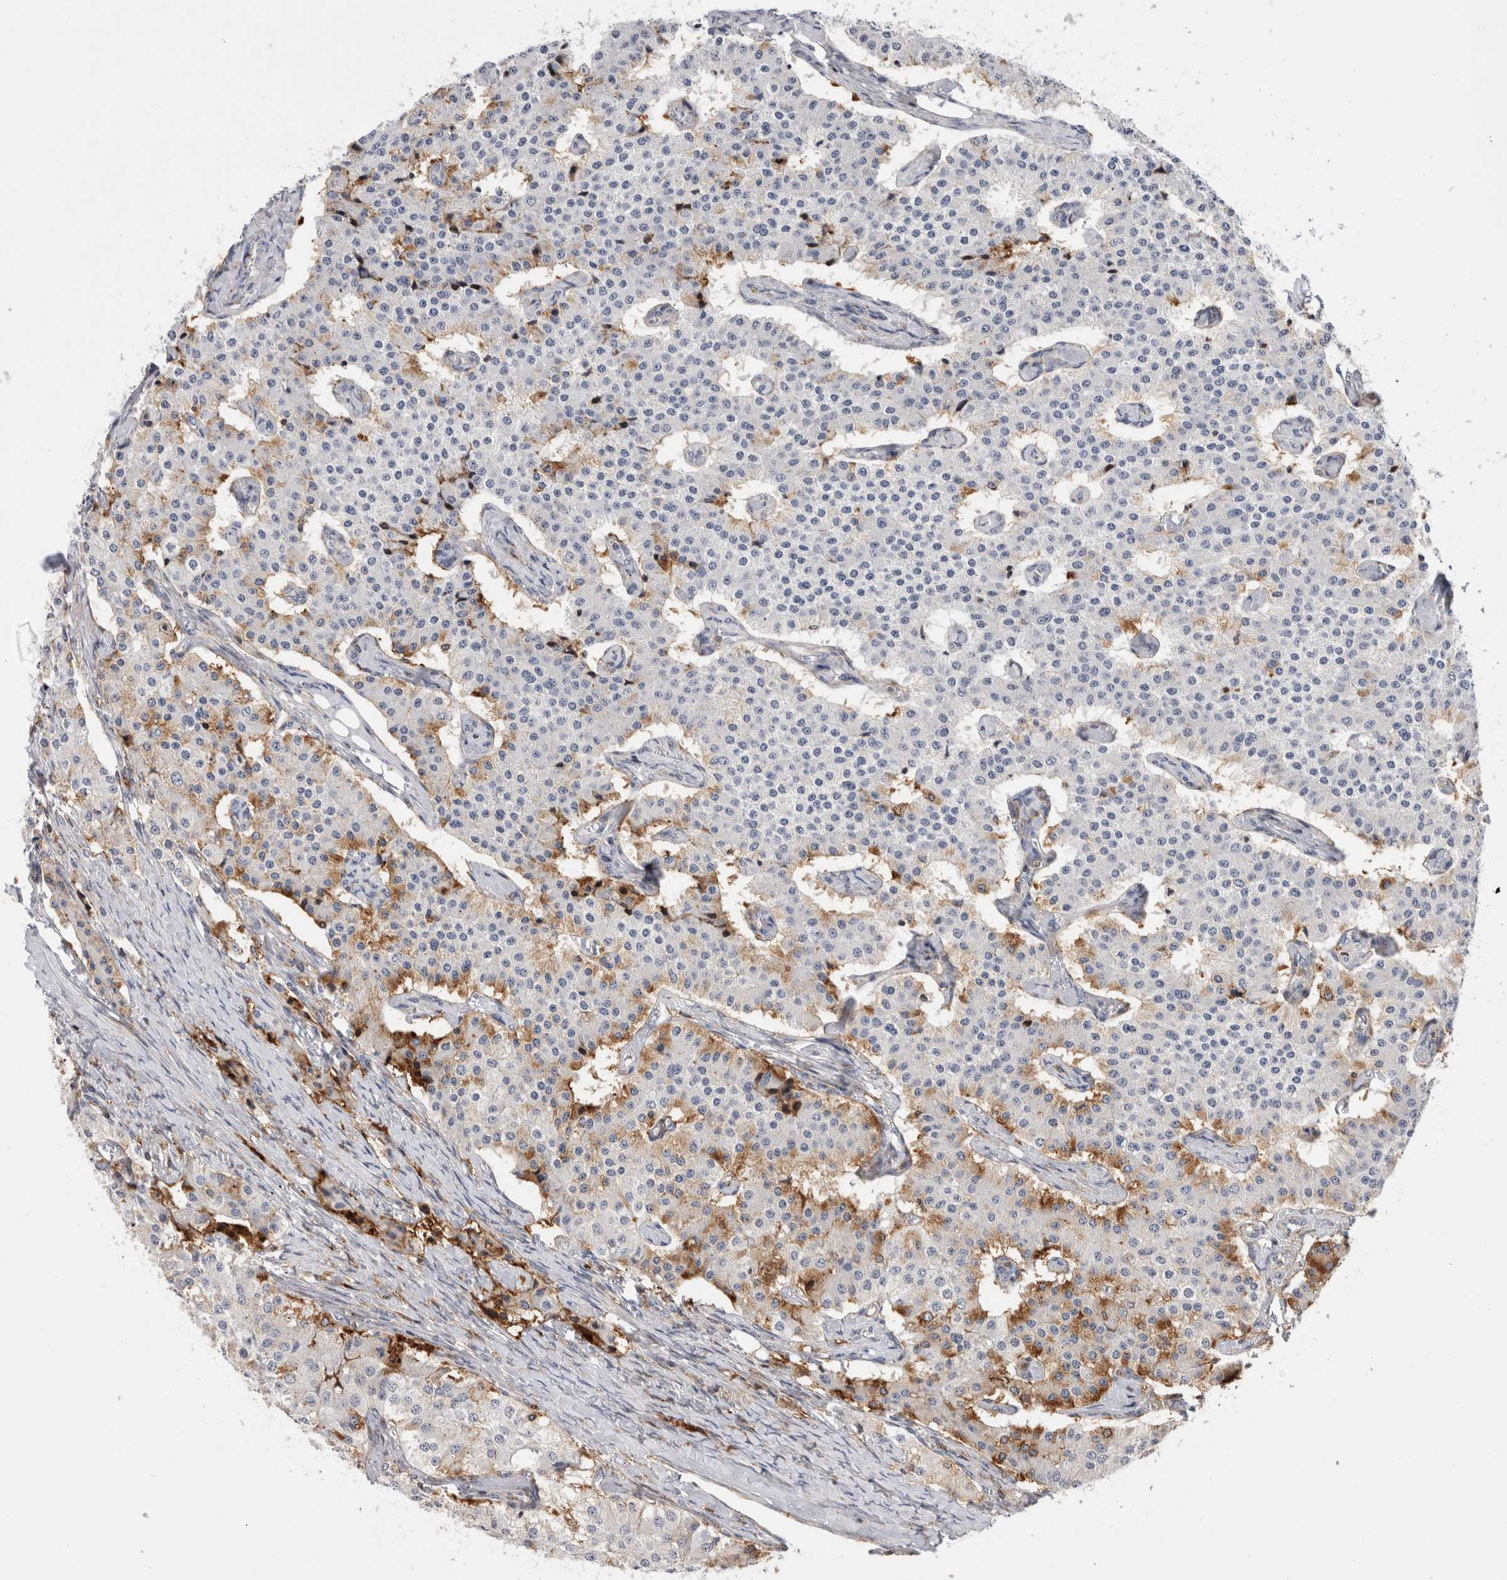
{"staining": {"intensity": "moderate", "quantity": "<25%", "location": "cytoplasmic/membranous"}, "tissue": "carcinoid", "cell_type": "Tumor cells", "image_type": "cancer", "snomed": [{"axis": "morphology", "description": "Carcinoid, malignant, NOS"}, {"axis": "topography", "description": "Colon"}], "caption": "IHC of carcinoid reveals low levels of moderate cytoplasmic/membranous staining in approximately <25% of tumor cells.", "gene": "CCDC88B", "patient": {"sex": "female", "age": 52}}